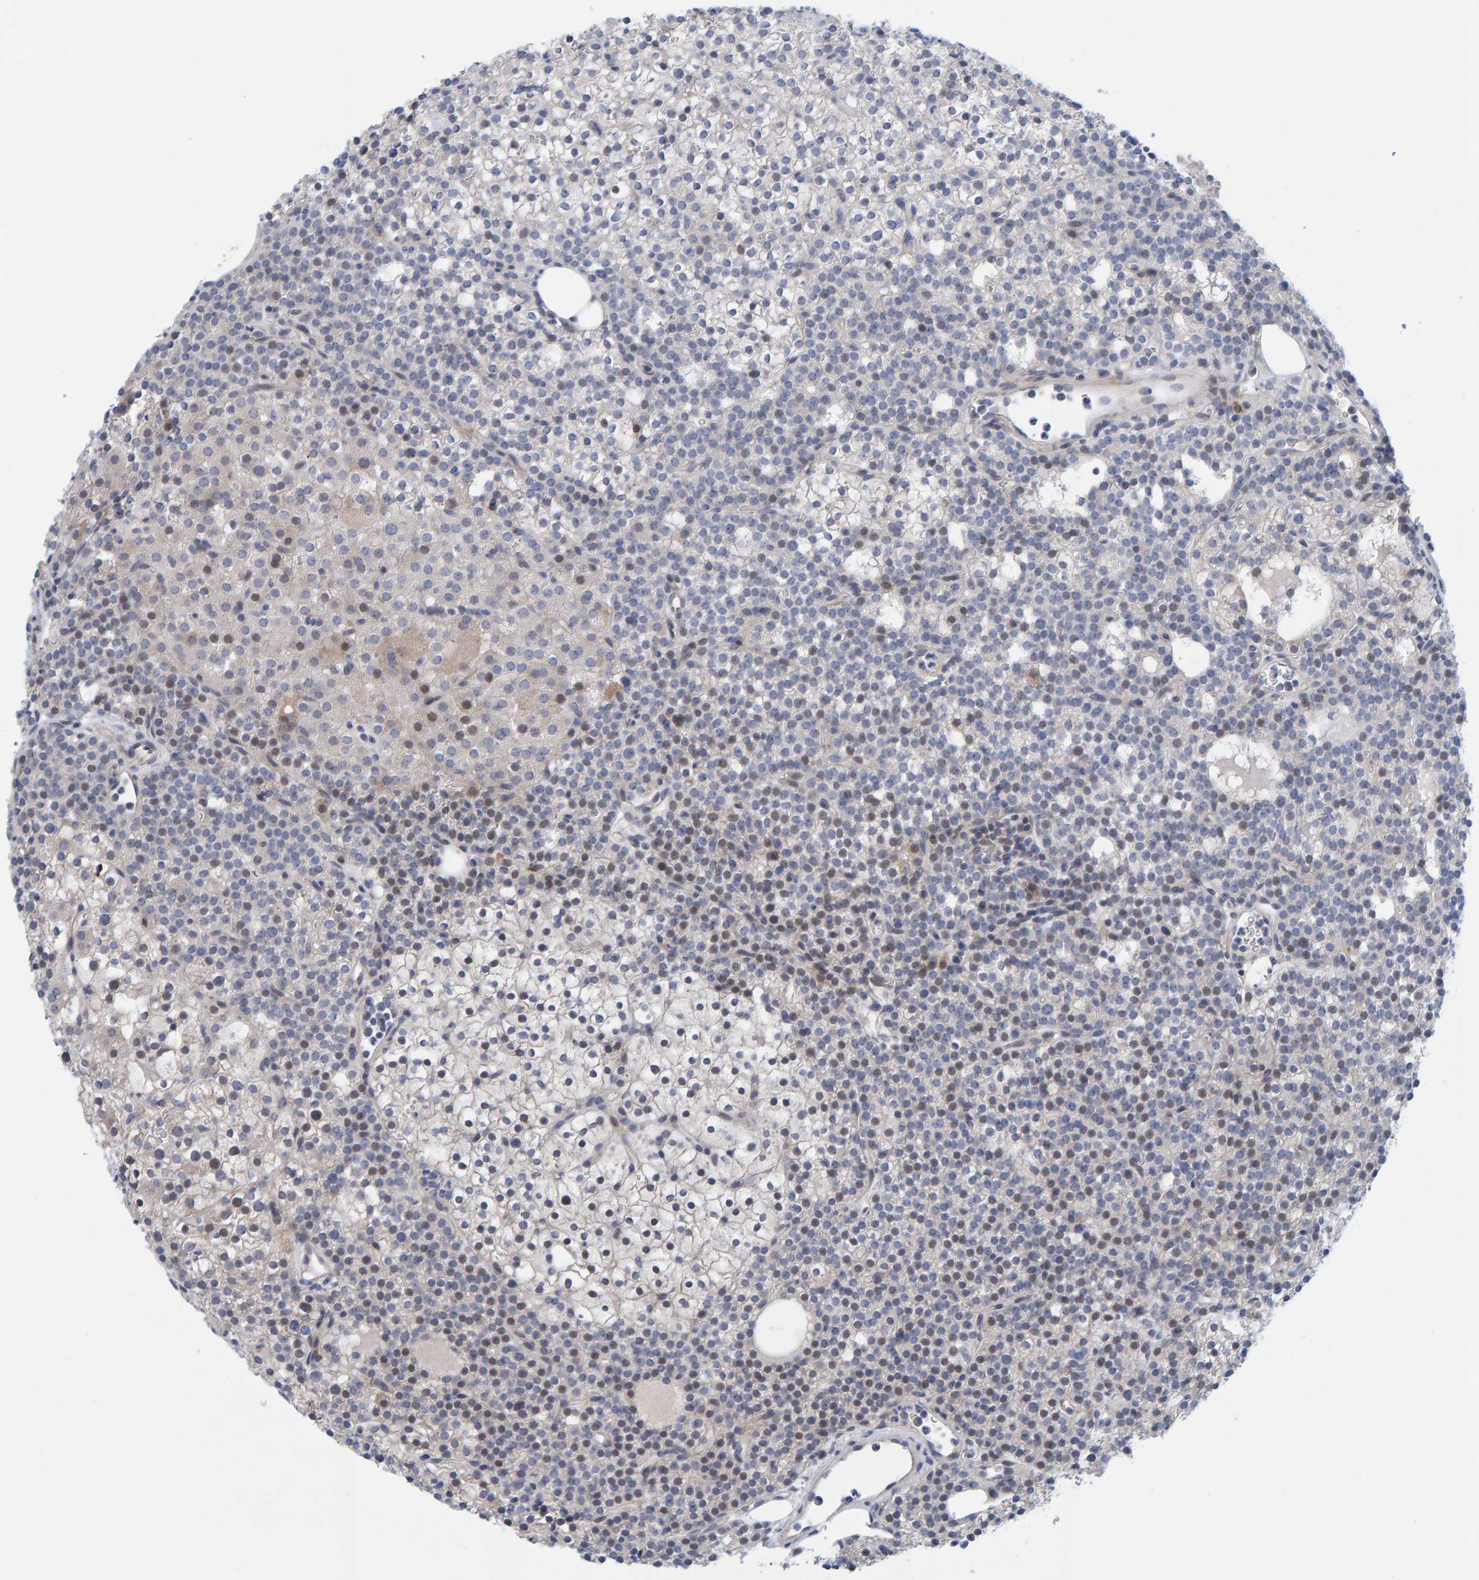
{"staining": {"intensity": "weak", "quantity": "25%-75%", "location": "cytoplasmic/membranous,nuclear"}, "tissue": "parathyroid gland", "cell_type": "Glandular cells", "image_type": "normal", "snomed": [{"axis": "morphology", "description": "Normal tissue, NOS"}, {"axis": "morphology", "description": "Adenoma, NOS"}, {"axis": "topography", "description": "Parathyroid gland"}], "caption": "Immunohistochemical staining of unremarkable parathyroid gland displays weak cytoplasmic/membranous,nuclear protein staining in approximately 25%-75% of glandular cells. (DAB = brown stain, brightfield microscopy at high magnification).", "gene": "ZC3H3", "patient": {"sex": "female", "age": 74}}